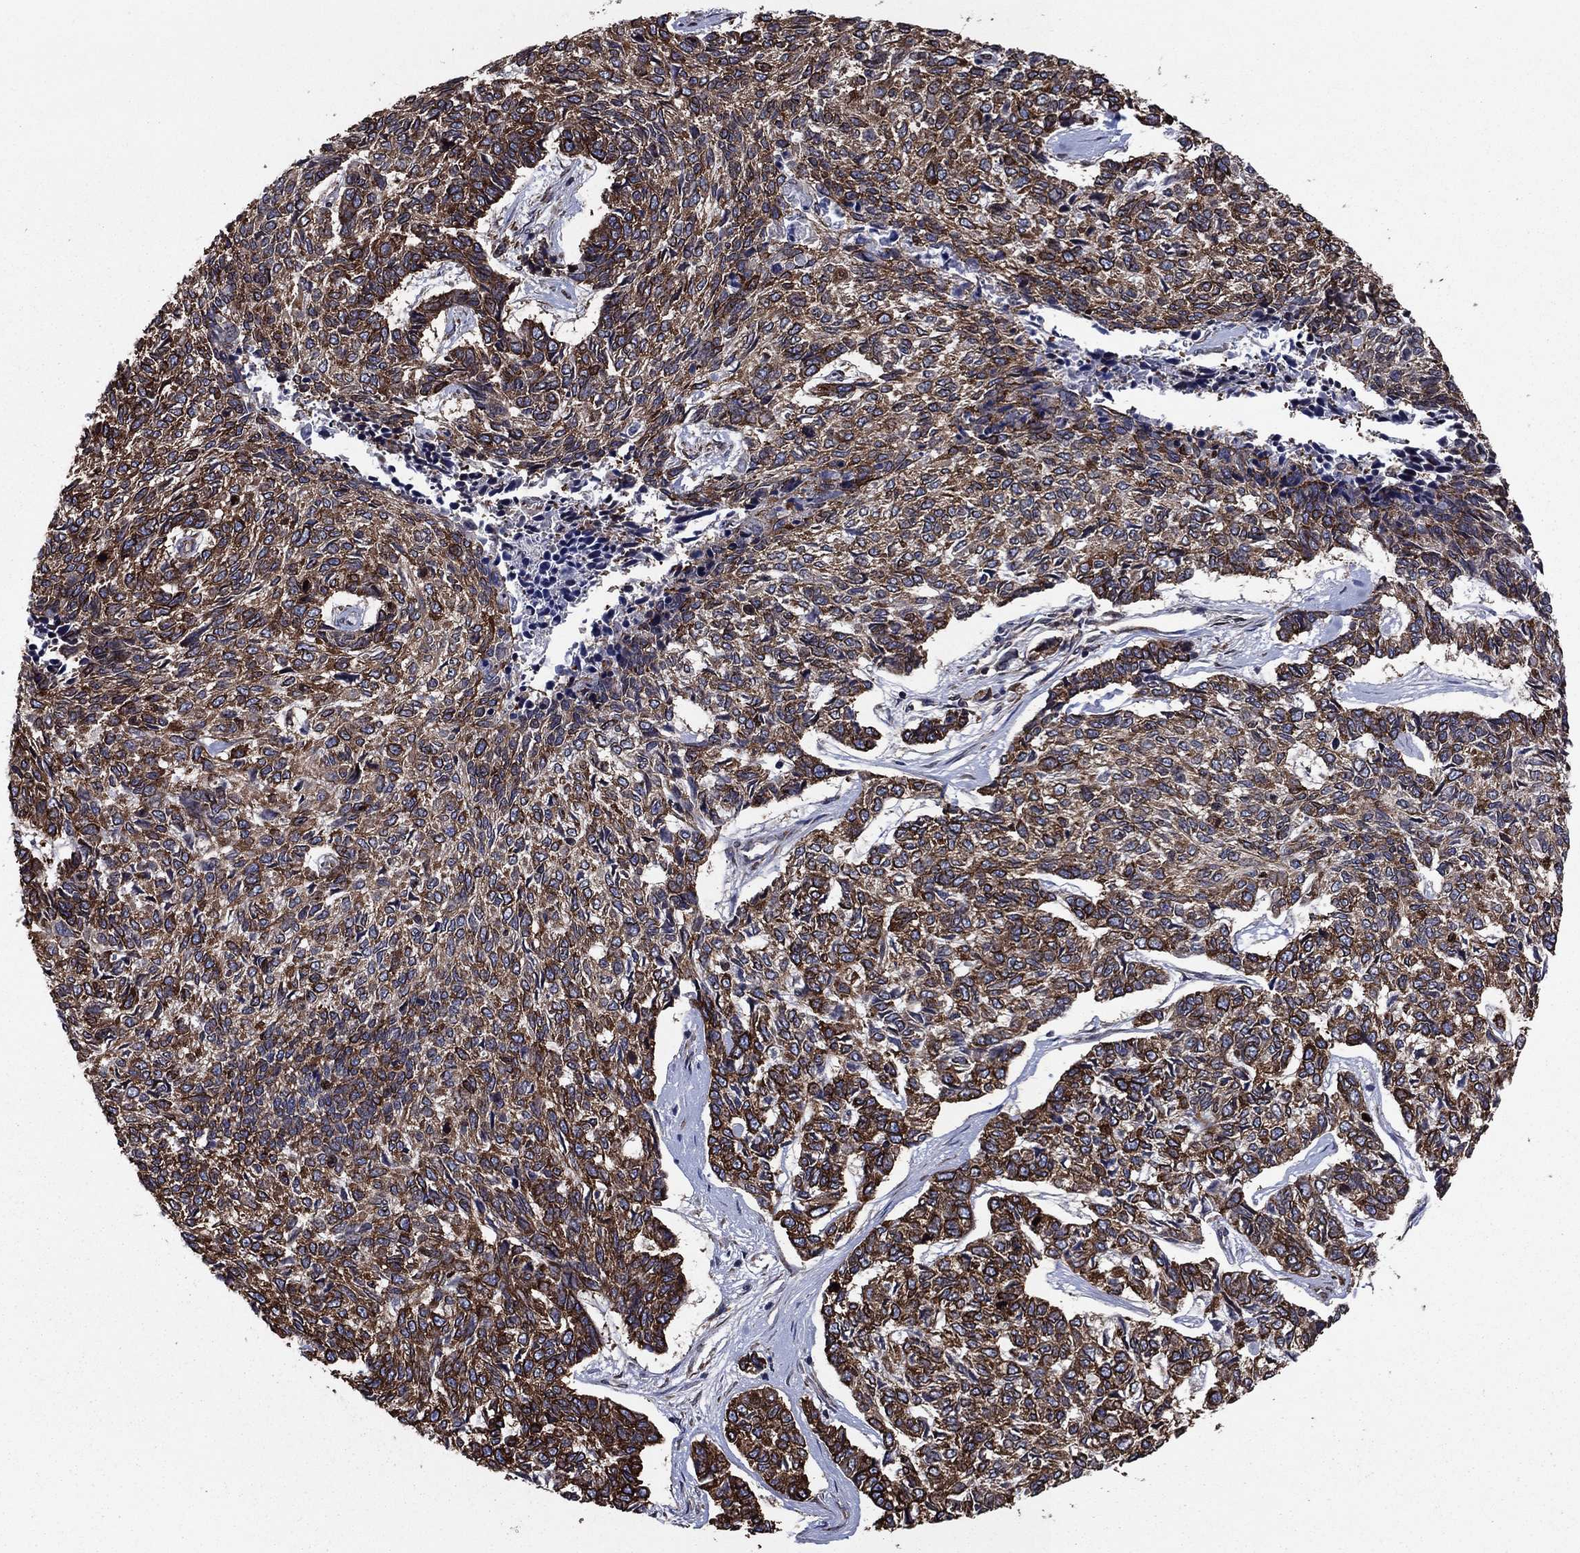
{"staining": {"intensity": "strong", "quantity": ">75%", "location": "cytoplasmic/membranous"}, "tissue": "skin cancer", "cell_type": "Tumor cells", "image_type": "cancer", "snomed": [{"axis": "morphology", "description": "Basal cell carcinoma"}, {"axis": "topography", "description": "Skin"}], "caption": "A photomicrograph of skin cancer stained for a protein exhibits strong cytoplasmic/membranous brown staining in tumor cells. The staining was performed using DAB (3,3'-diaminobenzidine), with brown indicating positive protein expression. Nuclei are stained blue with hematoxylin.", "gene": "YBX1", "patient": {"sex": "female", "age": 65}}